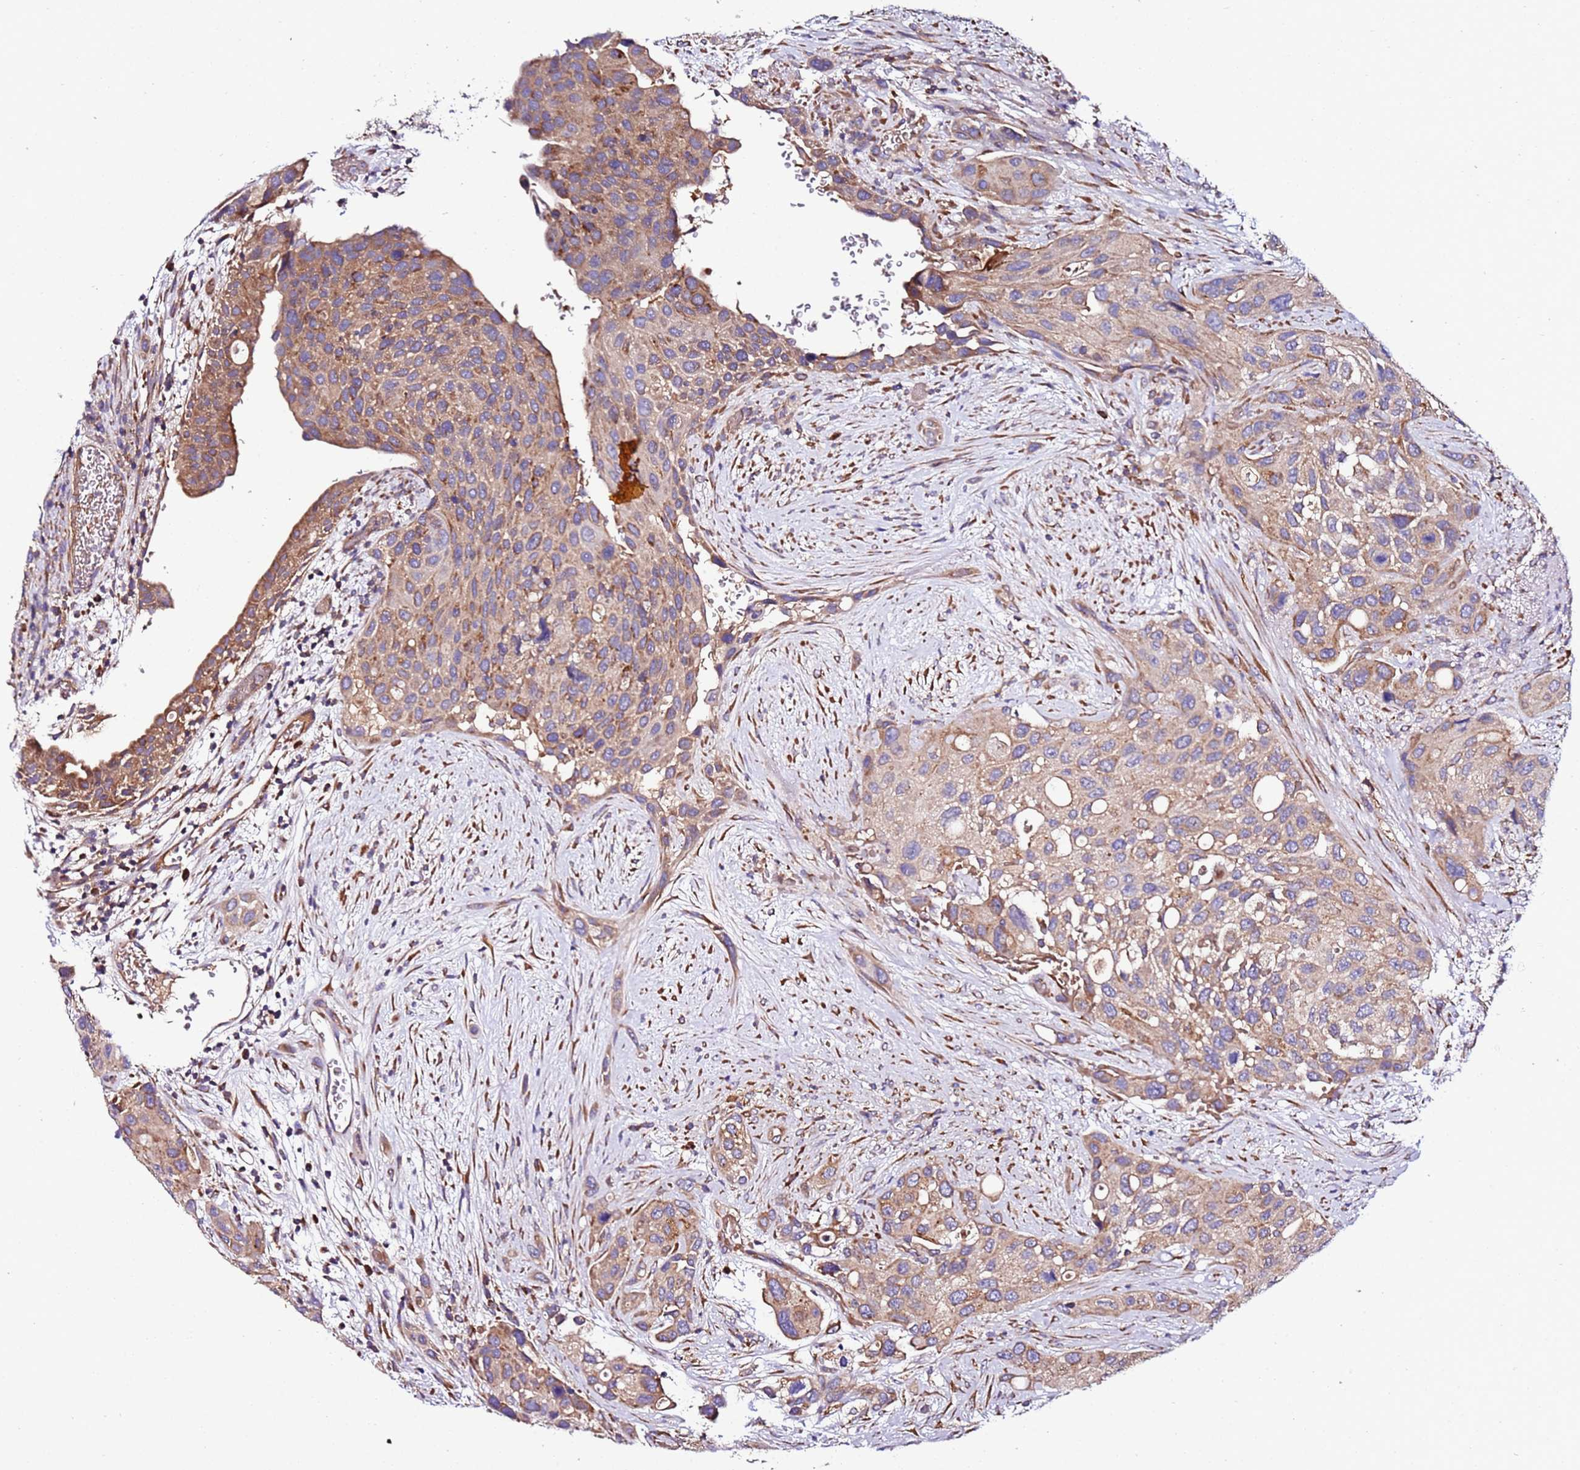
{"staining": {"intensity": "moderate", "quantity": "25%-75%", "location": "cytoplasmic/membranous"}, "tissue": "urothelial cancer", "cell_type": "Tumor cells", "image_type": "cancer", "snomed": [{"axis": "morphology", "description": "Normal tissue, NOS"}, {"axis": "morphology", "description": "Urothelial carcinoma, High grade"}, {"axis": "topography", "description": "Vascular tissue"}, {"axis": "topography", "description": "Urinary bladder"}], "caption": "This is an image of immunohistochemistry (IHC) staining of high-grade urothelial carcinoma, which shows moderate staining in the cytoplasmic/membranous of tumor cells.", "gene": "C19orf12", "patient": {"sex": "female", "age": 56}}